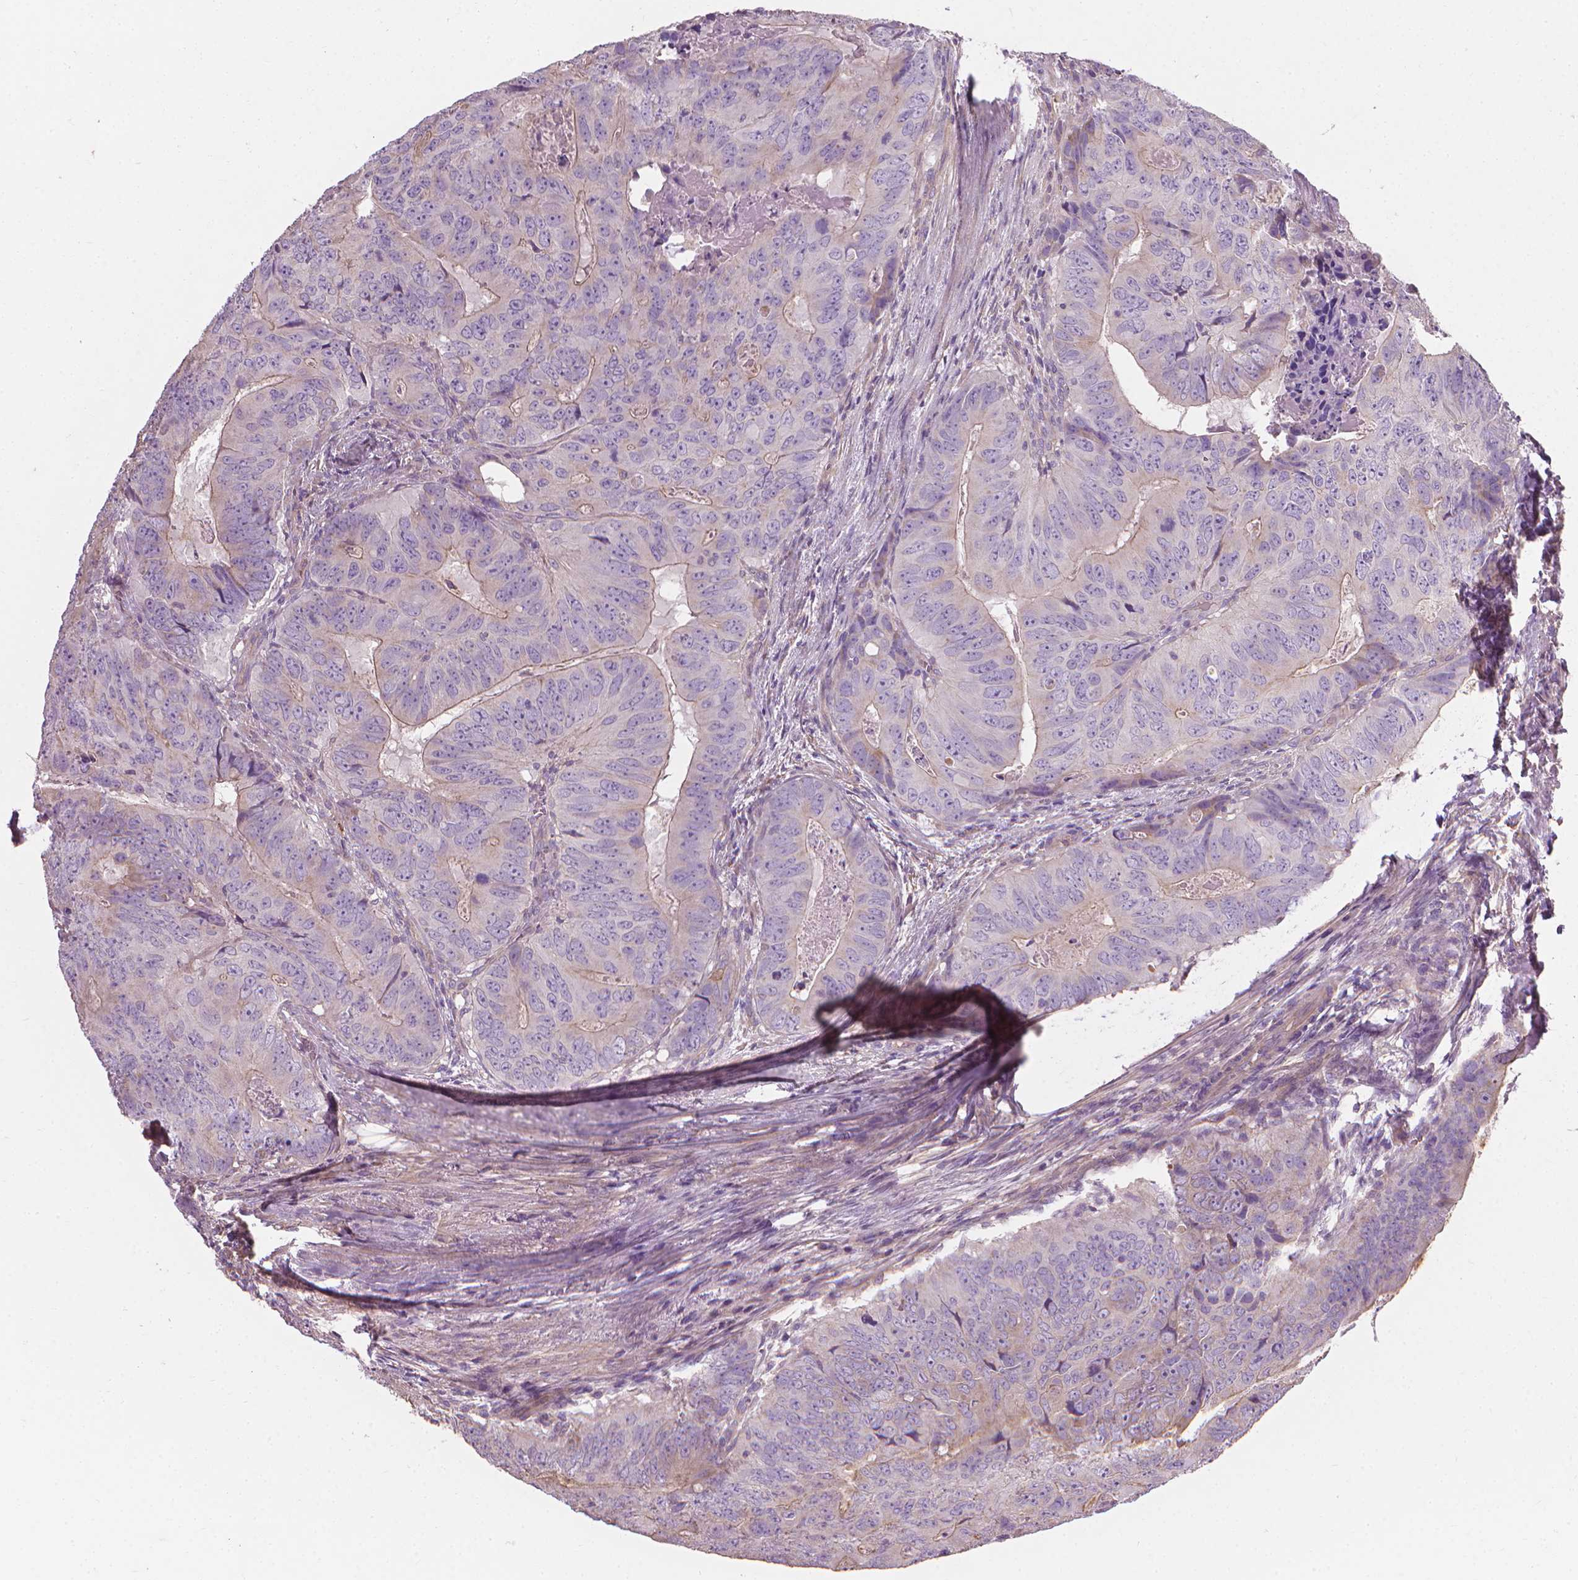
{"staining": {"intensity": "weak", "quantity": "<25%", "location": "cytoplasmic/membranous"}, "tissue": "colorectal cancer", "cell_type": "Tumor cells", "image_type": "cancer", "snomed": [{"axis": "morphology", "description": "Adenocarcinoma, NOS"}, {"axis": "topography", "description": "Colon"}], "caption": "Immunohistochemistry of human colorectal cancer (adenocarcinoma) reveals no positivity in tumor cells.", "gene": "RIIAD1", "patient": {"sex": "male", "age": 79}}